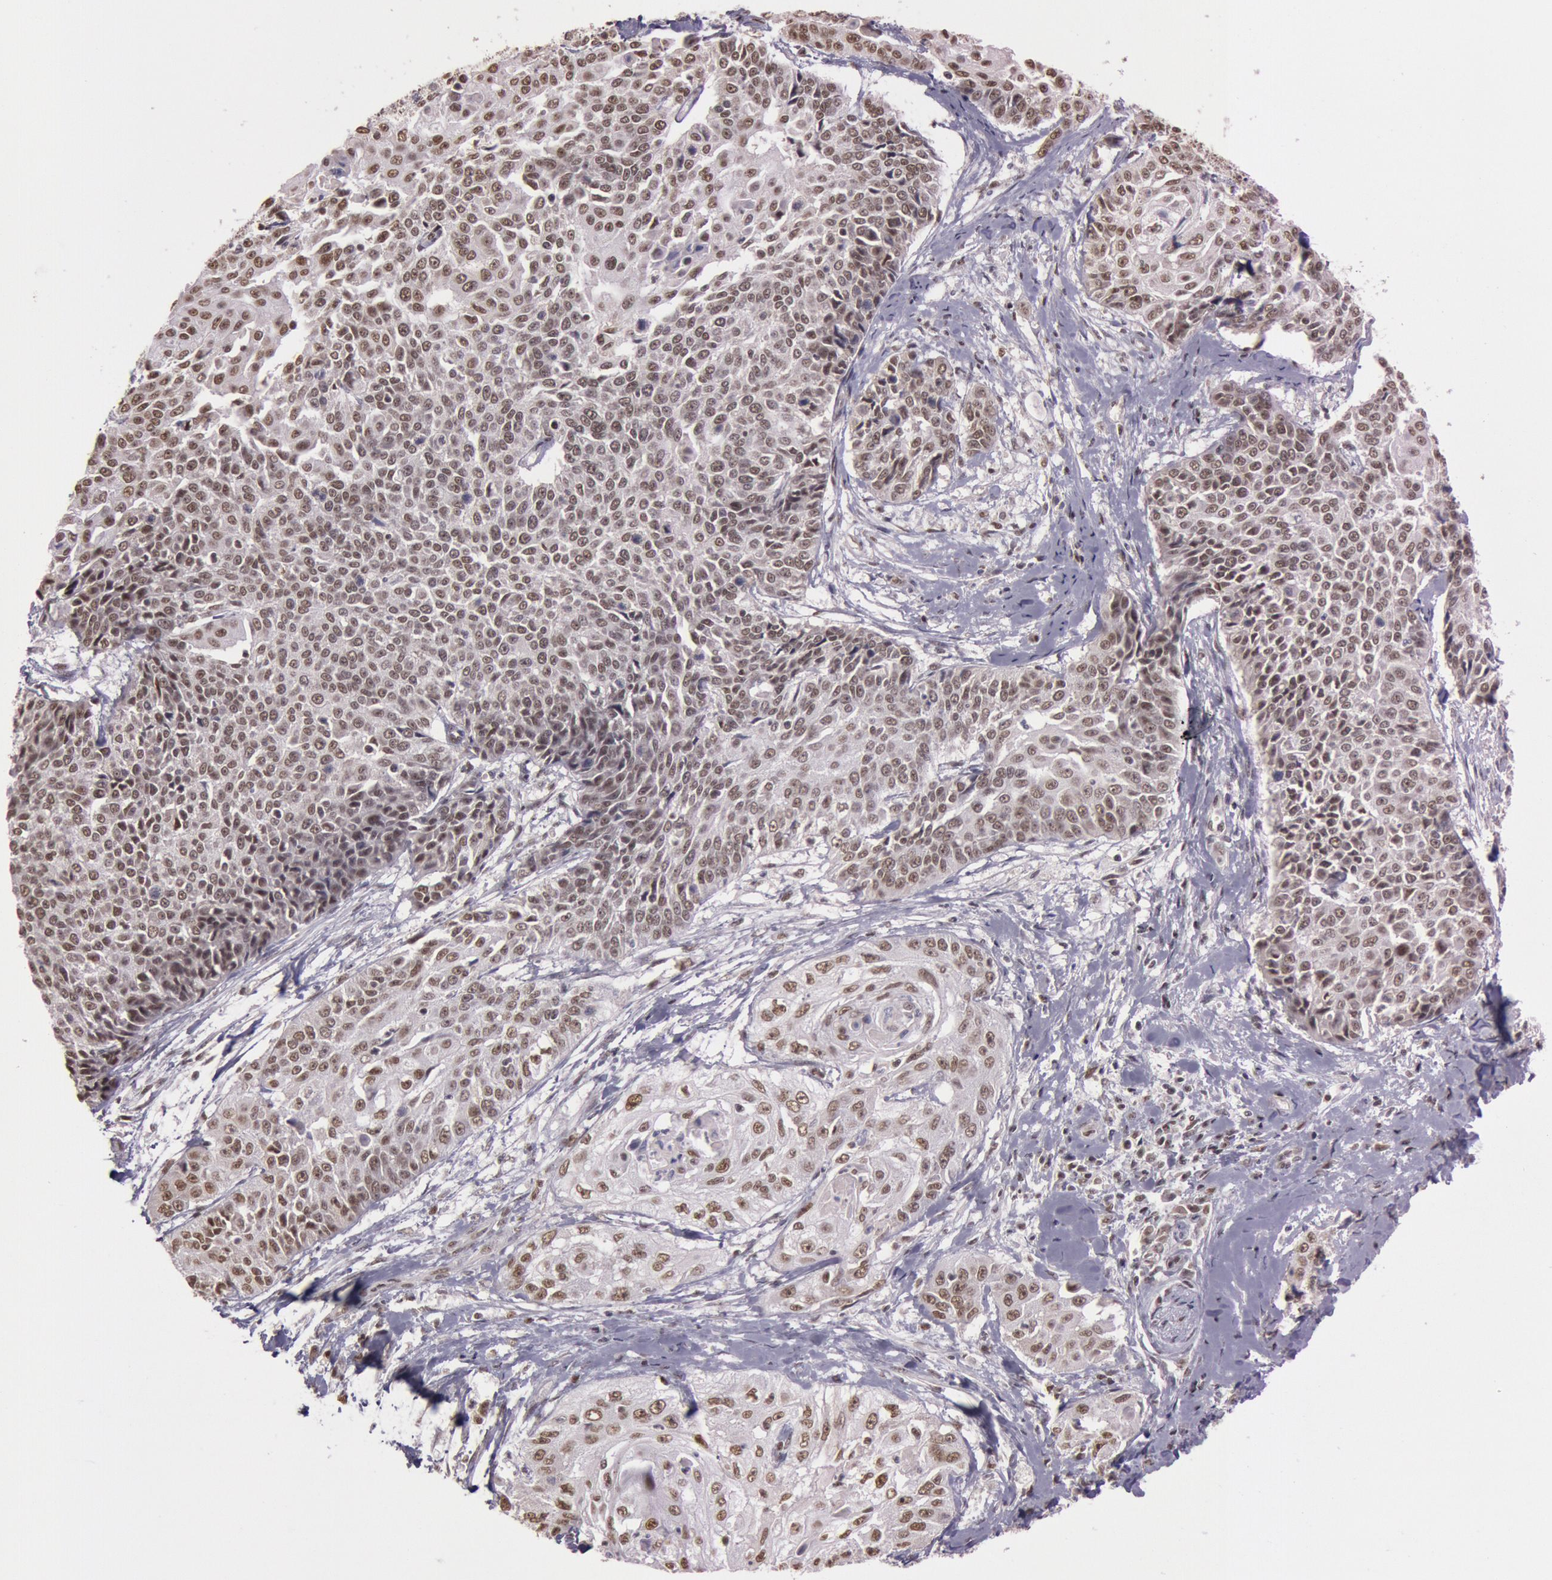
{"staining": {"intensity": "weak", "quantity": "25%-75%", "location": "nuclear"}, "tissue": "cervical cancer", "cell_type": "Tumor cells", "image_type": "cancer", "snomed": [{"axis": "morphology", "description": "Squamous cell carcinoma, NOS"}, {"axis": "topography", "description": "Cervix"}], "caption": "Protein expression analysis of human cervical cancer reveals weak nuclear expression in approximately 25%-75% of tumor cells.", "gene": "TASL", "patient": {"sex": "female", "age": 64}}